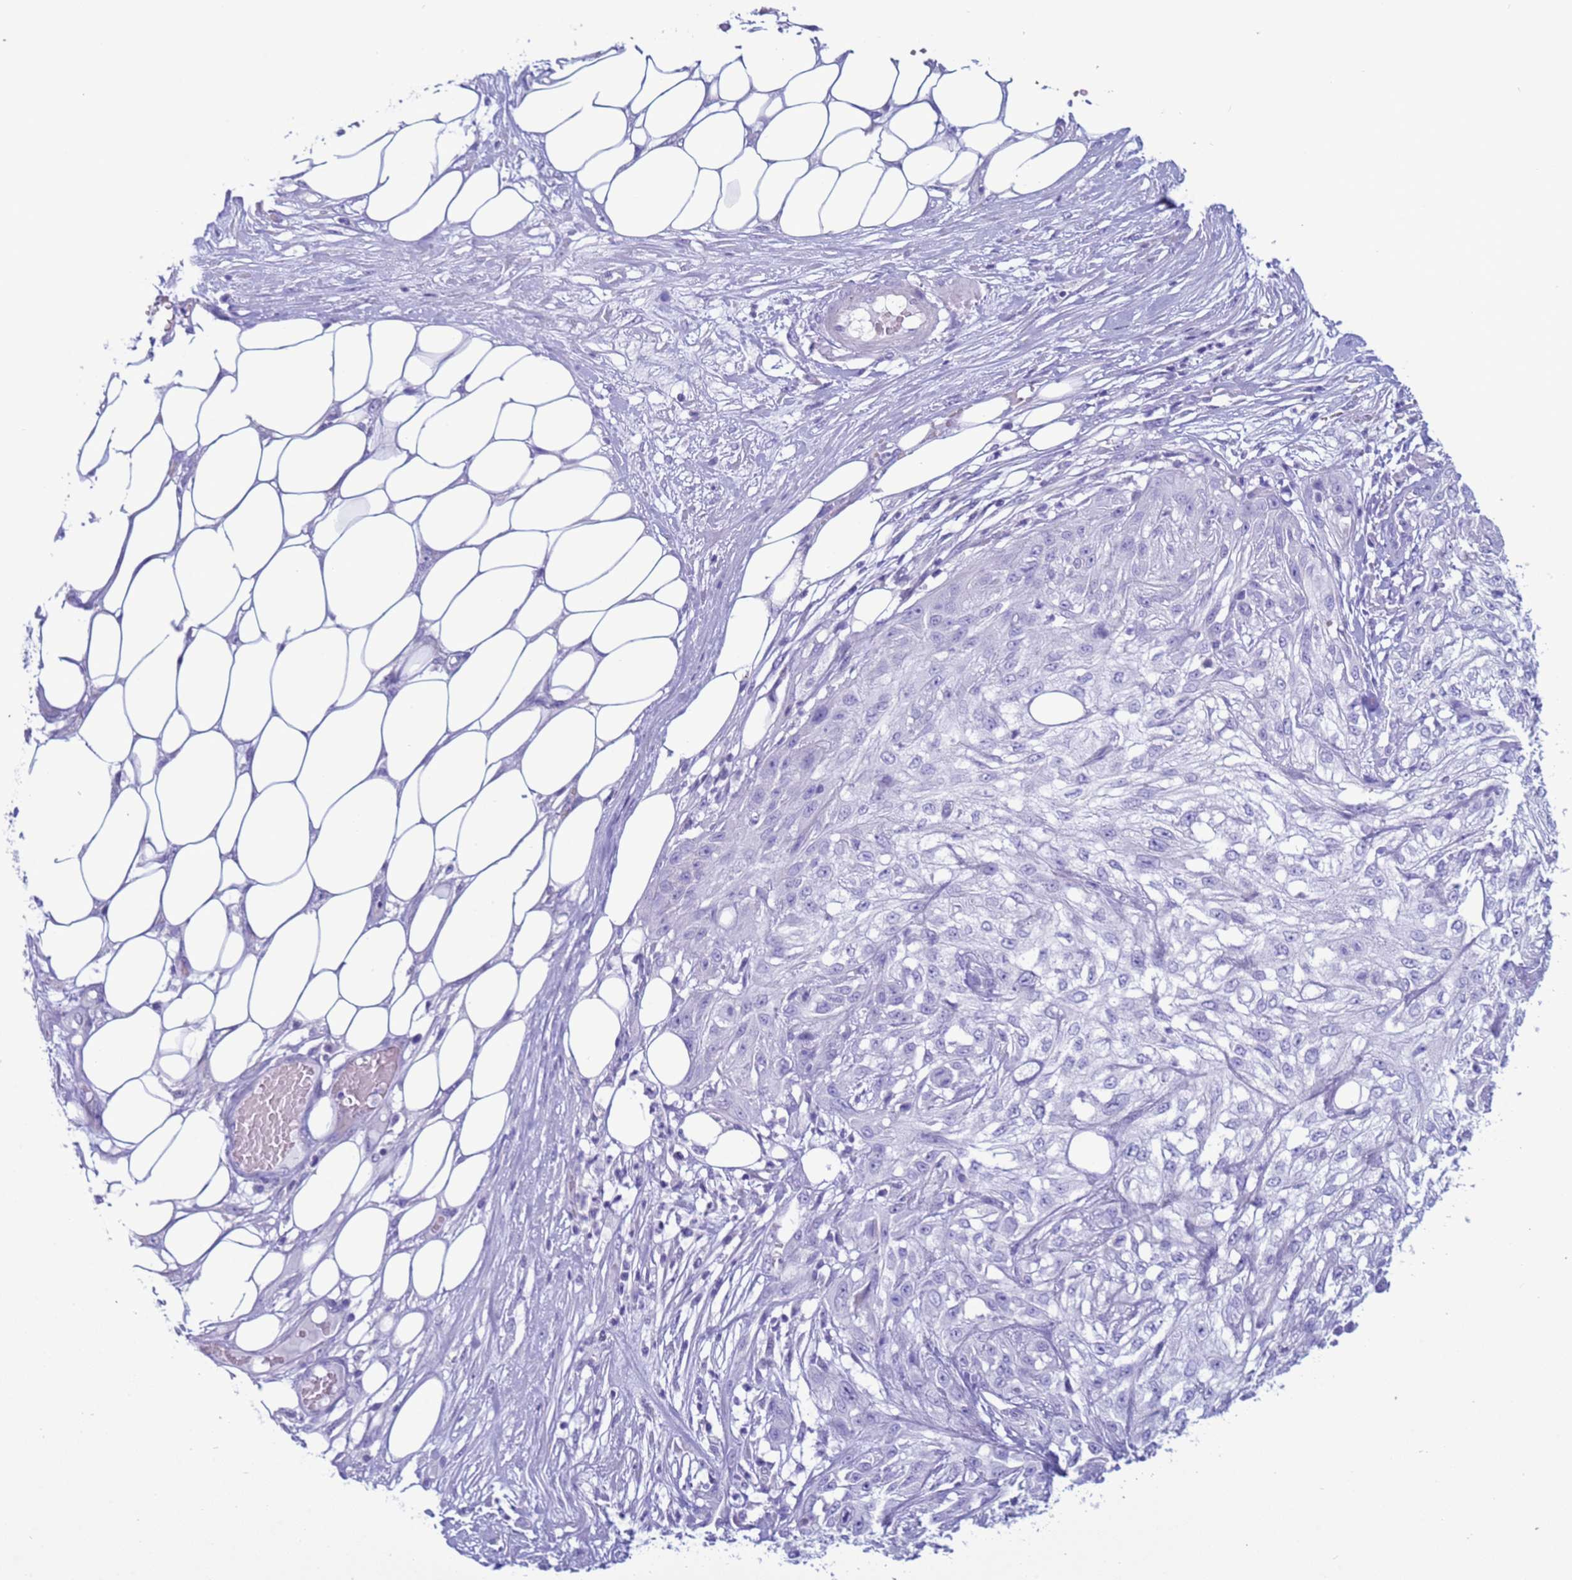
{"staining": {"intensity": "negative", "quantity": "none", "location": "none"}, "tissue": "skin cancer", "cell_type": "Tumor cells", "image_type": "cancer", "snomed": [{"axis": "morphology", "description": "Squamous cell carcinoma, NOS"}, {"axis": "morphology", "description": "Squamous cell carcinoma, metastatic, NOS"}, {"axis": "topography", "description": "Skin"}, {"axis": "topography", "description": "Lymph node"}], "caption": "Tumor cells are negative for protein expression in human skin cancer. The staining was performed using DAB to visualize the protein expression in brown, while the nuclei were stained in blue with hematoxylin (Magnification: 20x).", "gene": "CST4", "patient": {"sex": "male", "age": 75}}